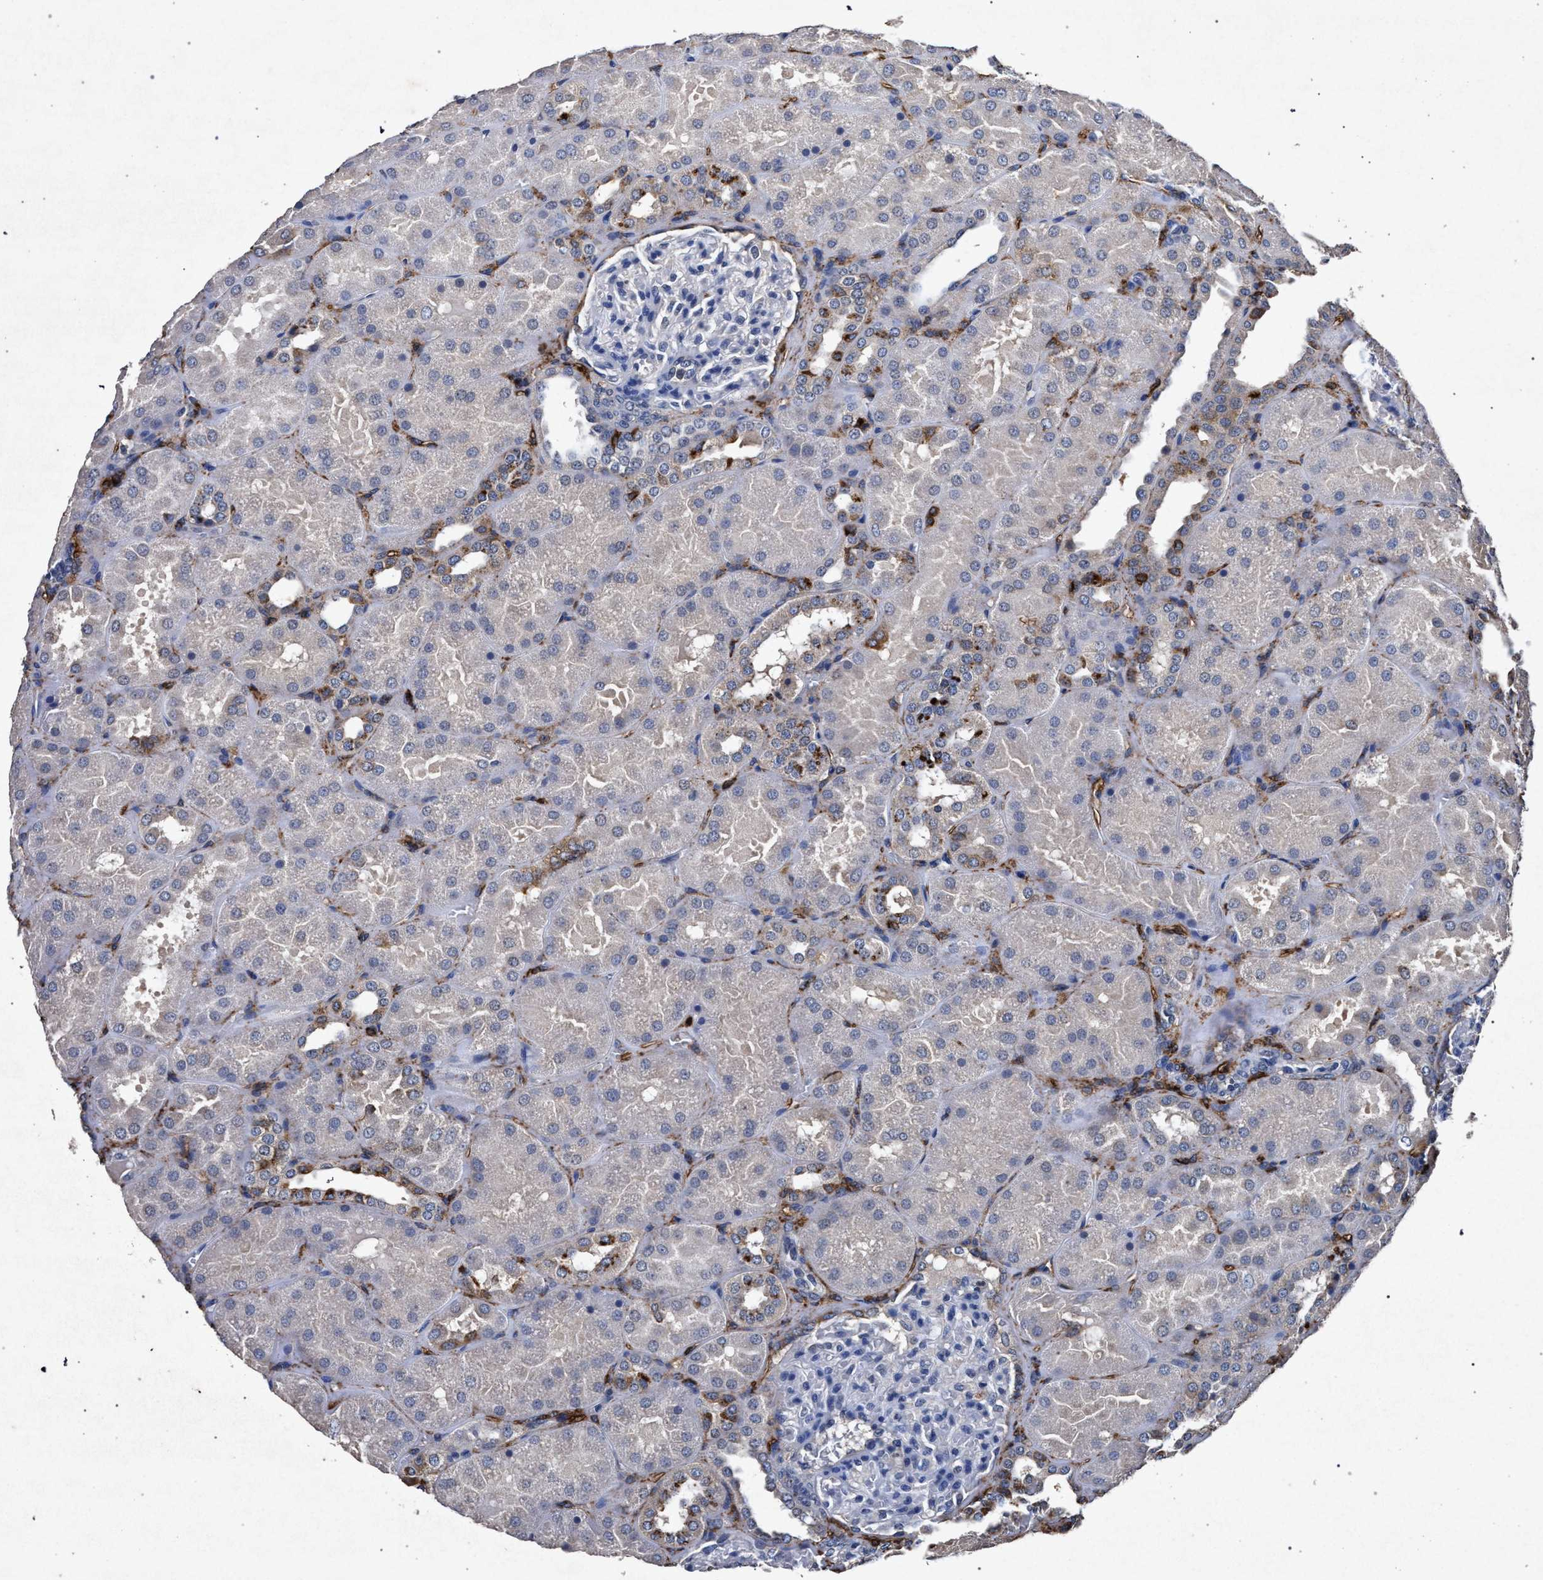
{"staining": {"intensity": "negative", "quantity": "none", "location": "none"}, "tissue": "kidney", "cell_type": "Cells in glomeruli", "image_type": "normal", "snomed": [{"axis": "morphology", "description": "Normal tissue, NOS"}, {"axis": "topography", "description": "Kidney"}], "caption": "Micrograph shows no protein expression in cells in glomeruli of normal kidney.", "gene": "MARCKS", "patient": {"sex": "male", "age": 28}}